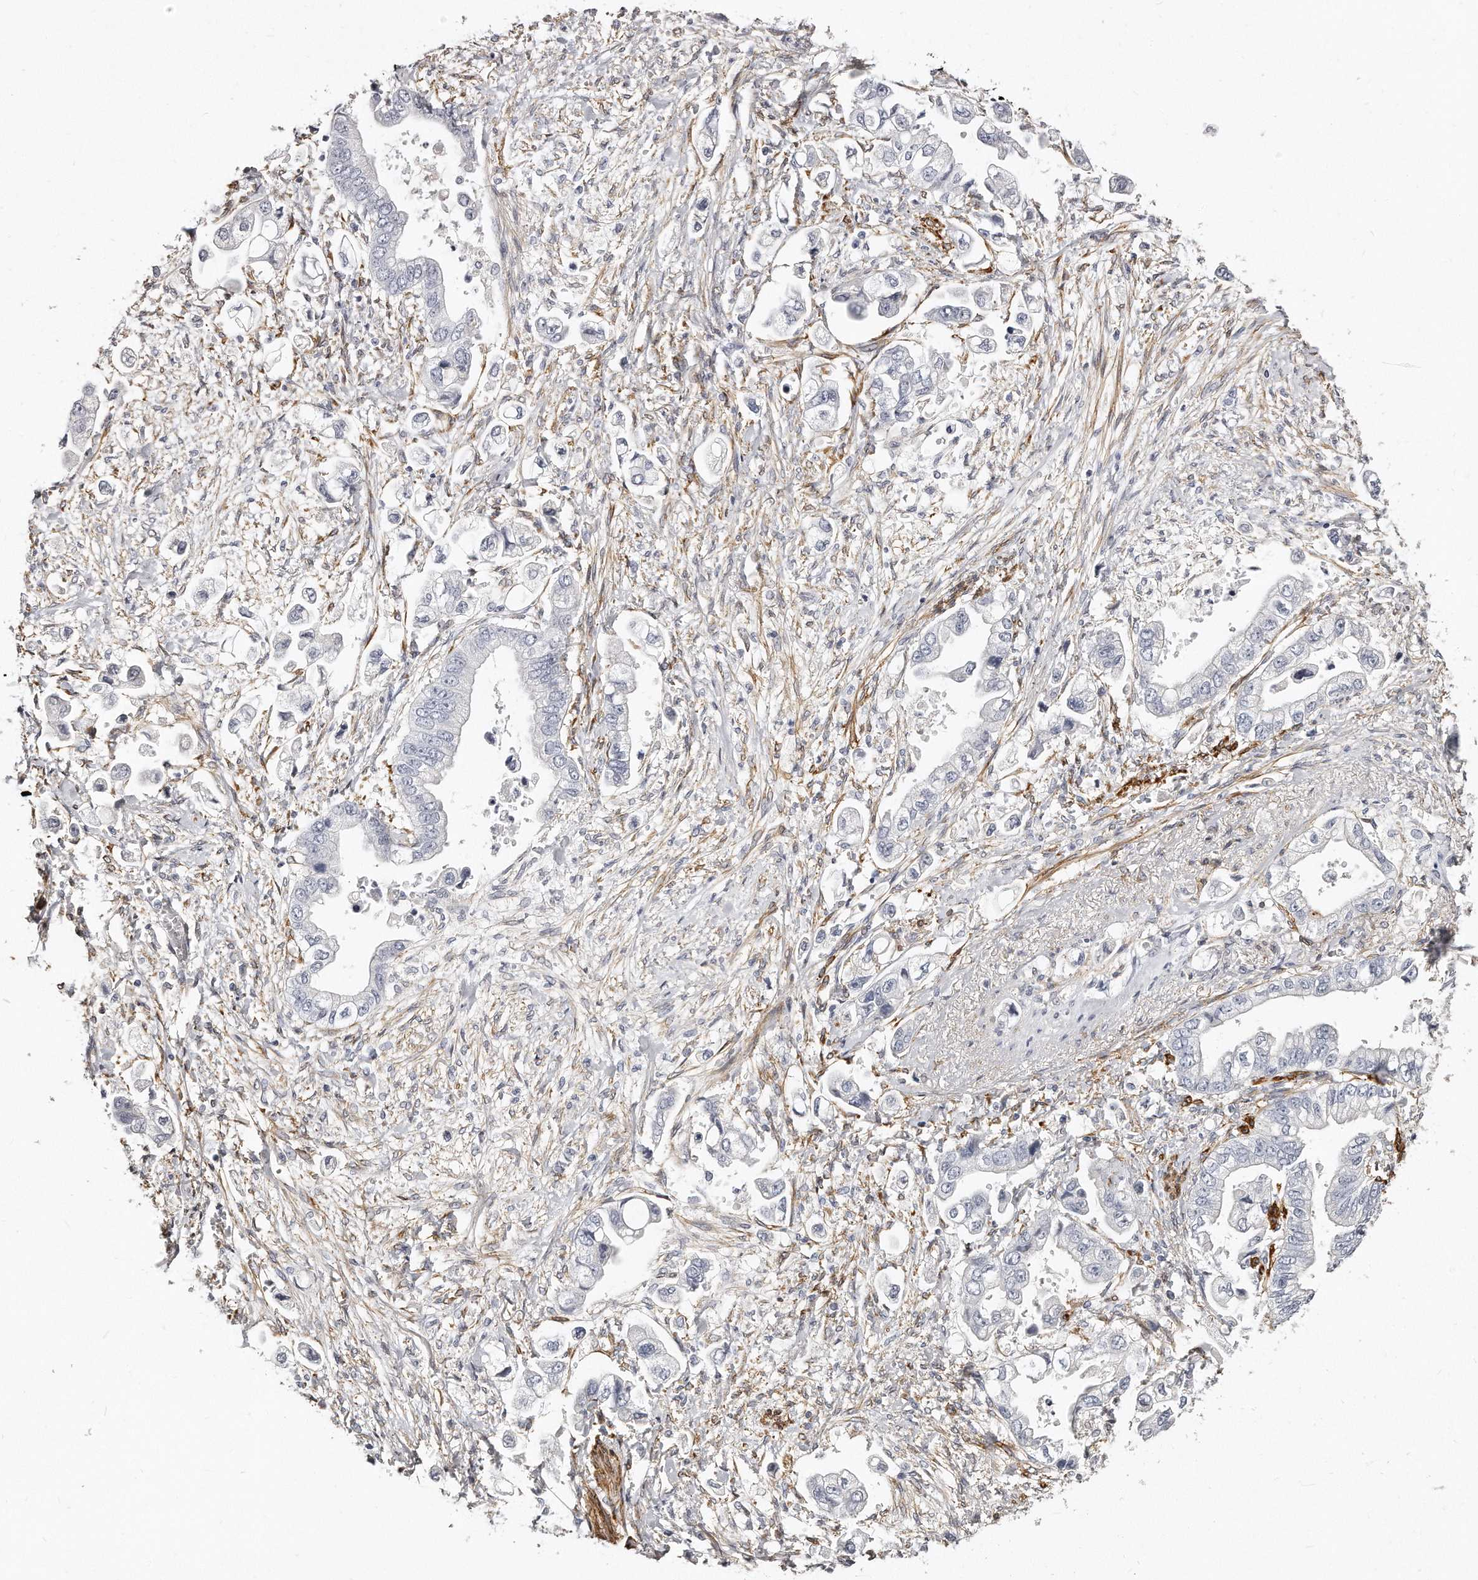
{"staining": {"intensity": "negative", "quantity": "none", "location": "none"}, "tissue": "stomach cancer", "cell_type": "Tumor cells", "image_type": "cancer", "snomed": [{"axis": "morphology", "description": "Adenocarcinoma, NOS"}, {"axis": "topography", "description": "Stomach"}], "caption": "Stomach adenocarcinoma was stained to show a protein in brown. There is no significant expression in tumor cells.", "gene": "LMOD1", "patient": {"sex": "male", "age": 62}}